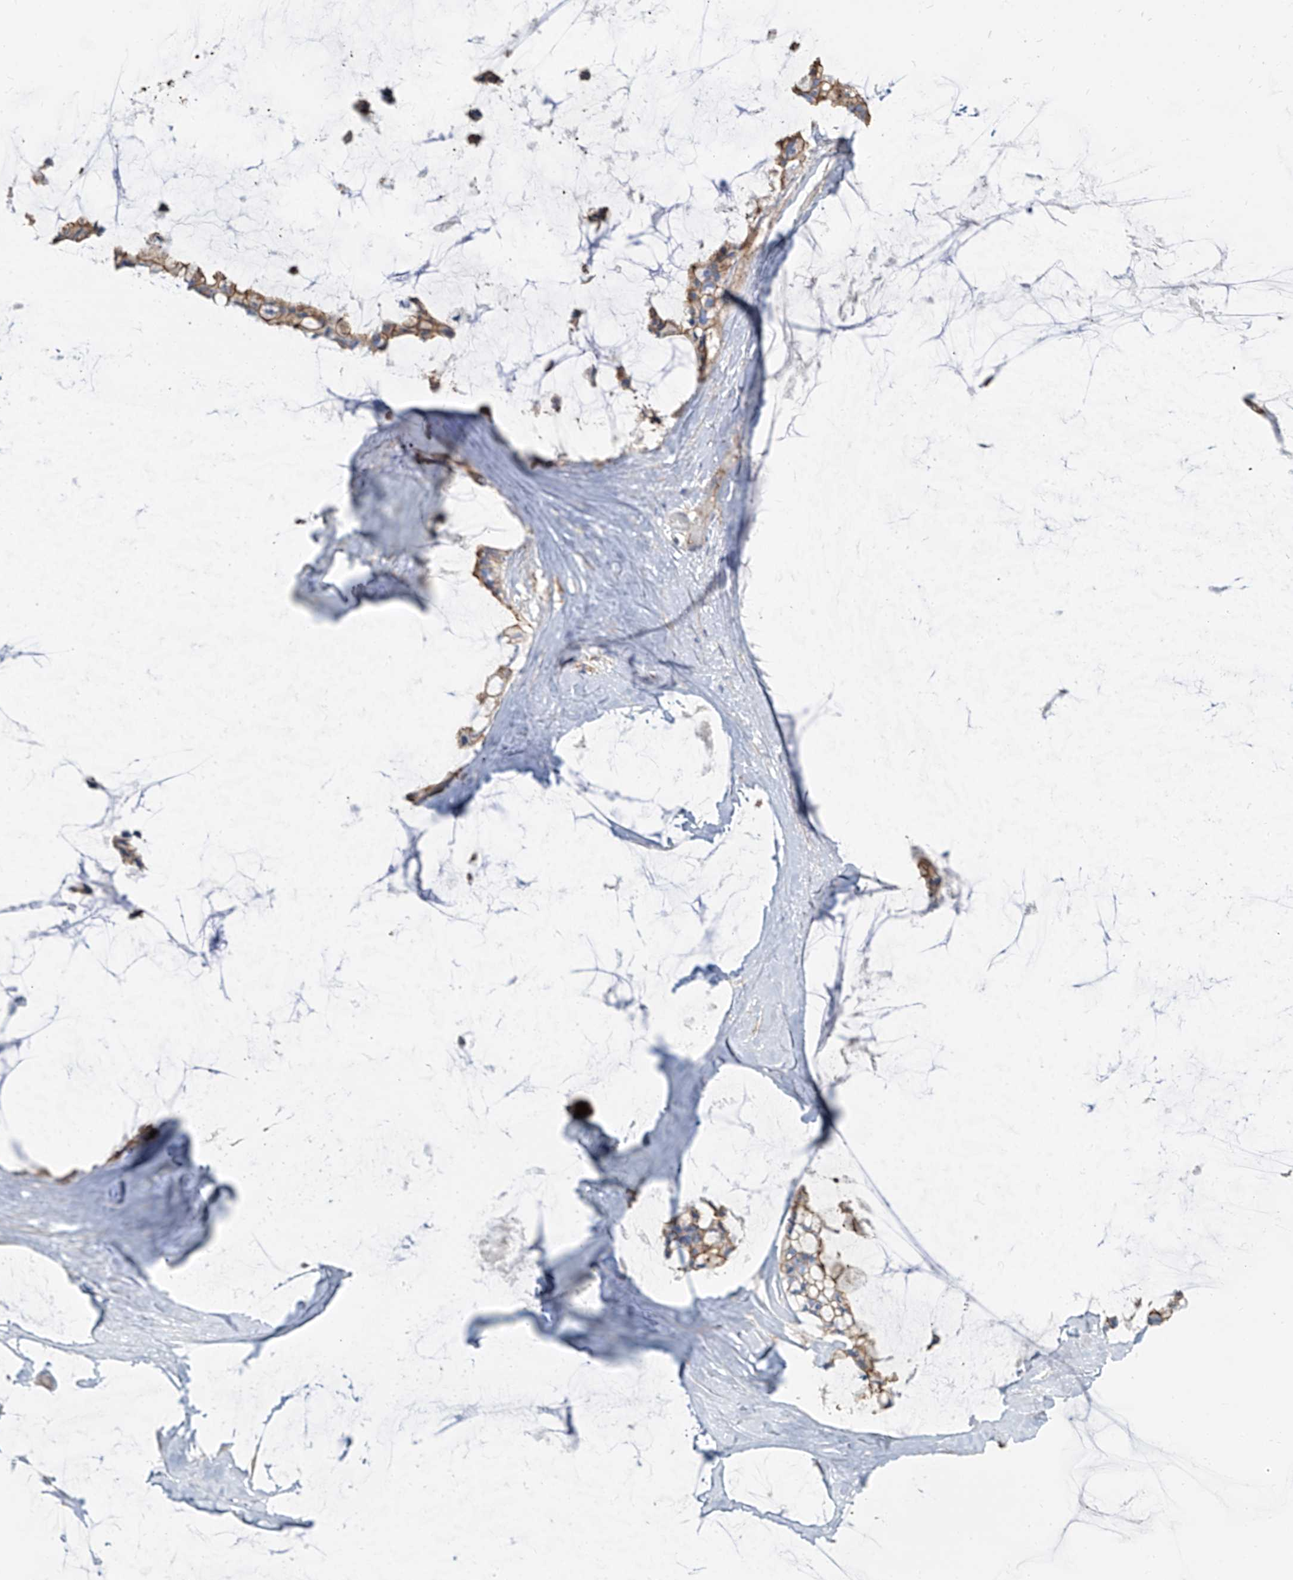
{"staining": {"intensity": "moderate", "quantity": ">75%", "location": "cytoplasmic/membranous"}, "tissue": "ovarian cancer", "cell_type": "Tumor cells", "image_type": "cancer", "snomed": [{"axis": "morphology", "description": "Cystadenocarcinoma, mucinous, NOS"}, {"axis": "topography", "description": "Ovary"}], "caption": "Ovarian mucinous cystadenocarcinoma was stained to show a protein in brown. There is medium levels of moderate cytoplasmic/membranous expression in about >75% of tumor cells.", "gene": "TXLNB", "patient": {"sex": "female", "age": 39}}